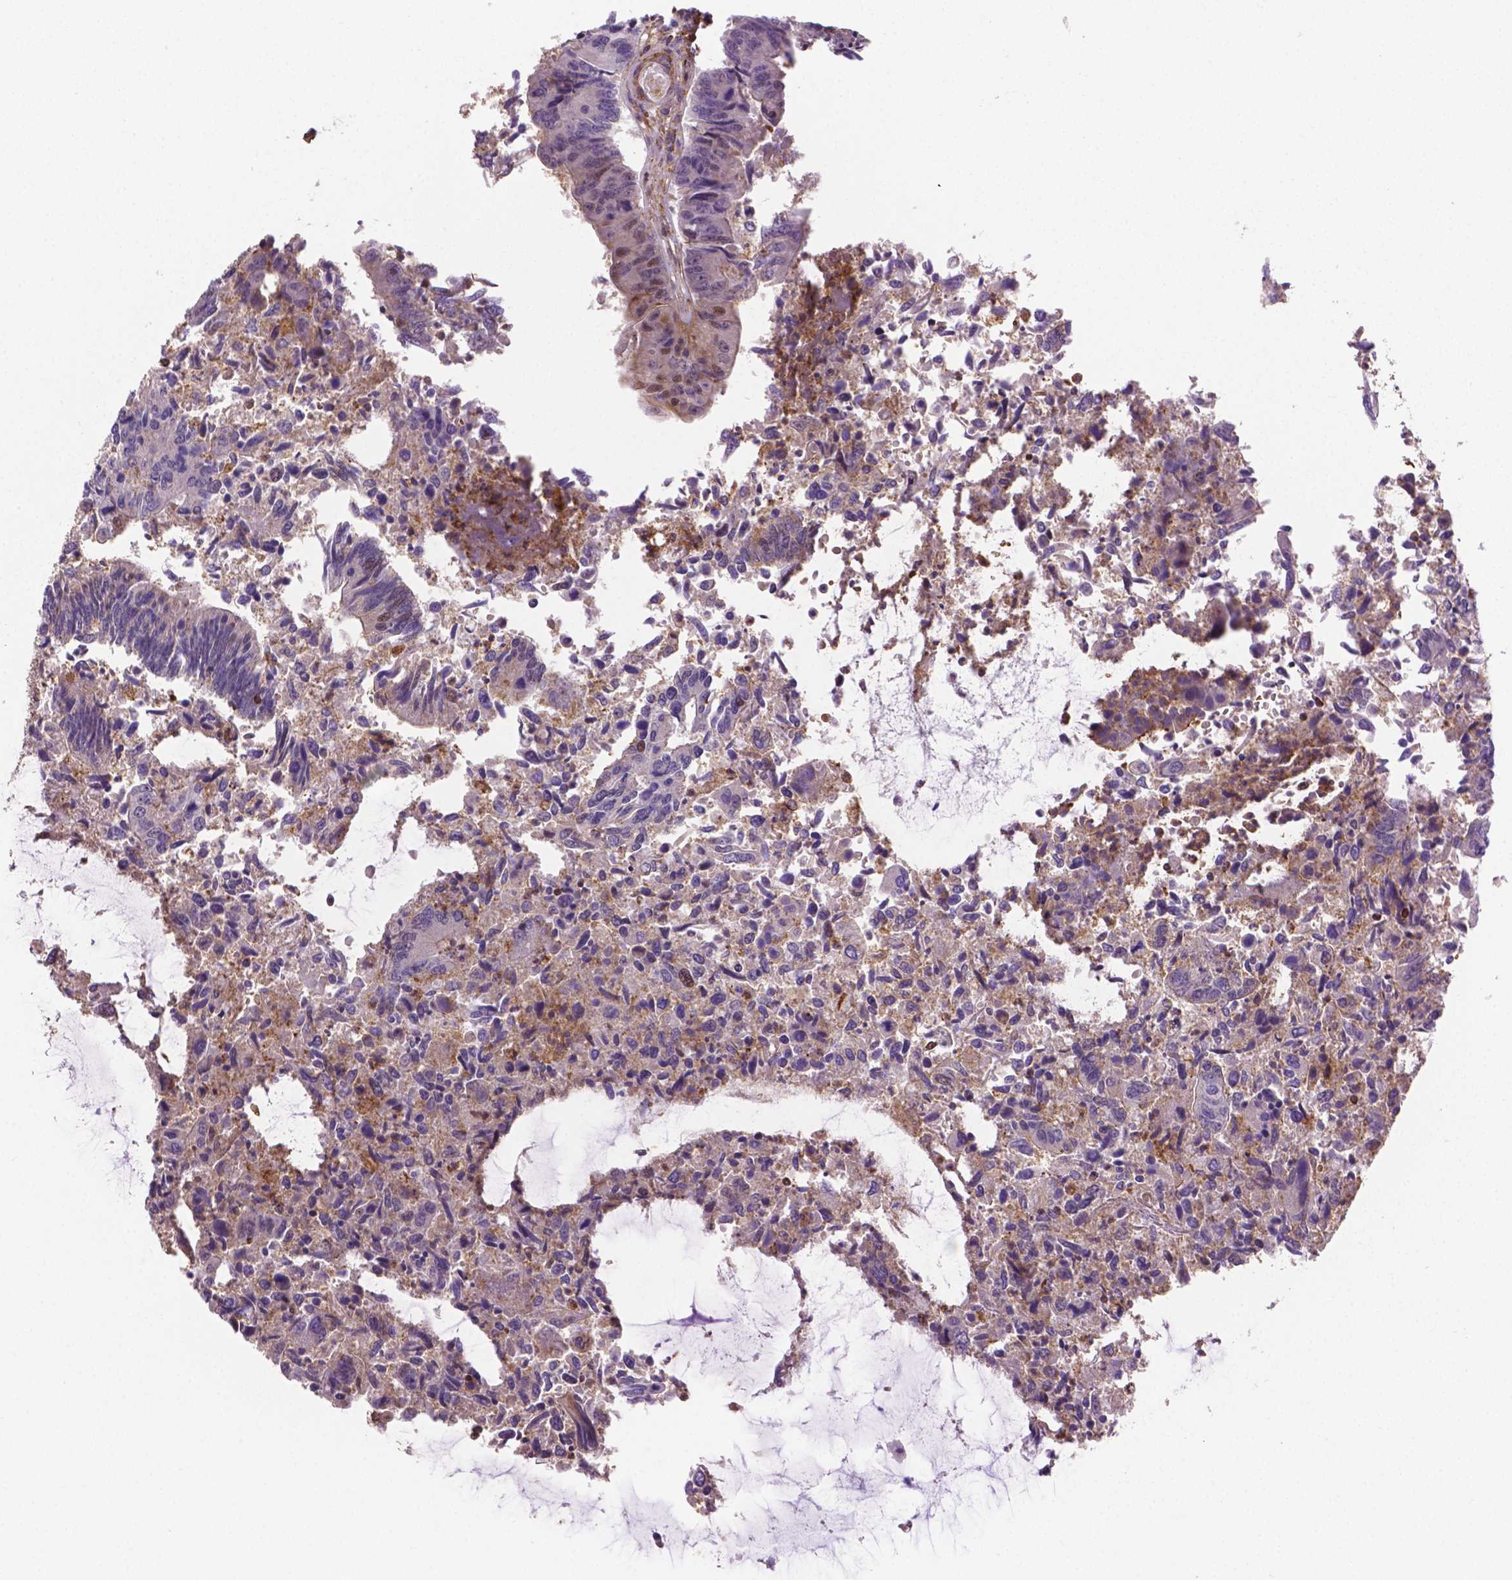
{"staining": {"intensity": "negative", "quantity": "none", "location": "none"}, "tissue": "colorectal cancer", "cell_type": "Tumor cells", "image_type": "cancer", "snomed": [{"axis": "morphology", "description": "Adenocarcinoma, NOS"}, {"axis": "topography", "description": "Colon"}], "caption": "There is no significant staining in tumor cells of colorectal cancer.", "gene": "ACAD10", "patient": {"sex": "female", "age": 67}}